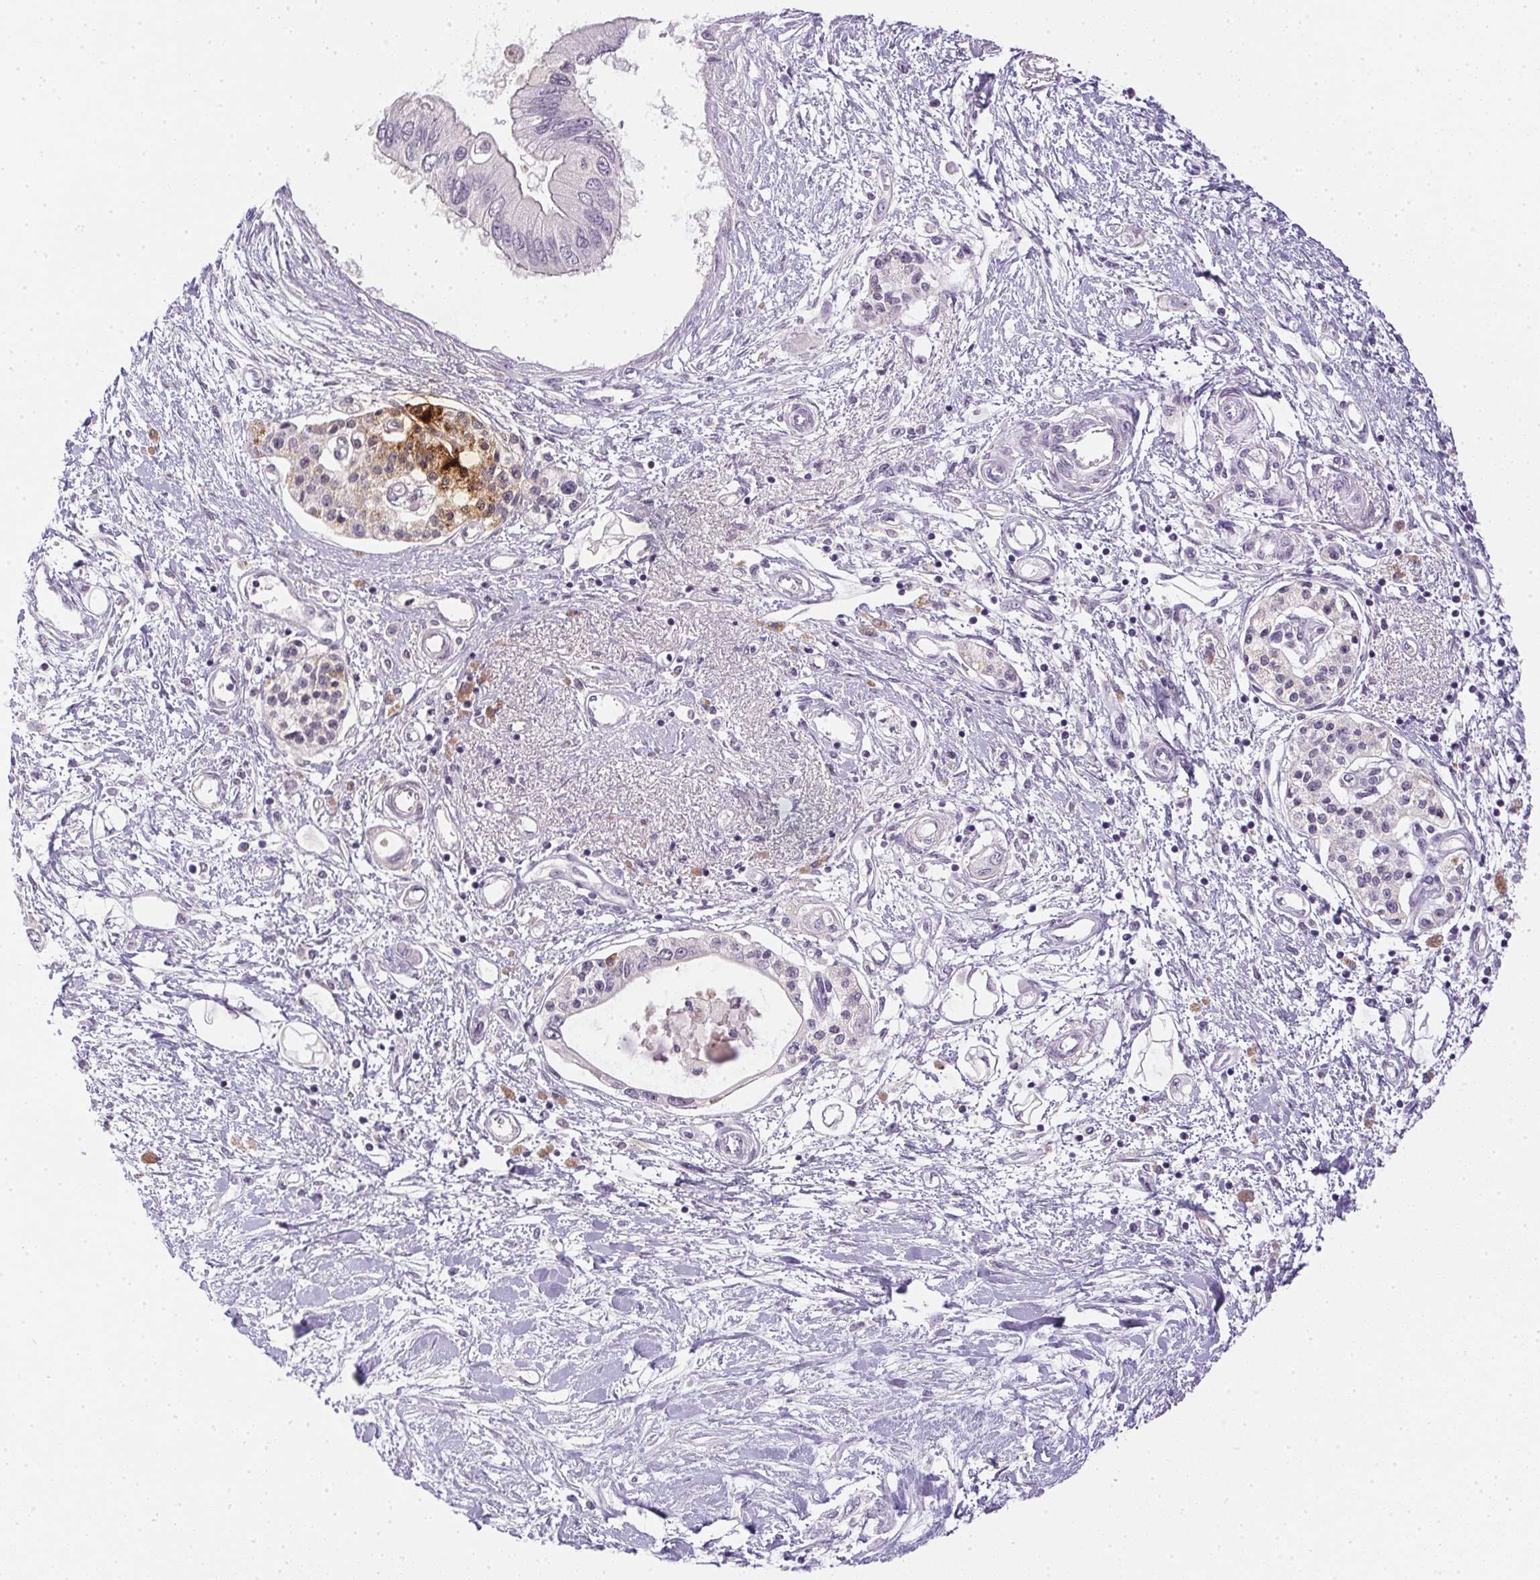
{"staining": {"intensity": "negative", "quantity": "none", "location": "none"}, "tissue": "pancreatic cancer", "cell_type": "Tumor cells", "image_type": "cancer", "snomed": [{"axis": "morphology", "description": "Adenocarcinoma, NOS"}, {"axis": "topography", "description": "Pancreas"}], "caption": "DAB immunohistochemical staining of pancreatic cancer demonstrates no significant expression in tumor cells. Nuclei are stained in blue.", "gene": "PPY", "patient": {"sex": "female", "age": 77}}